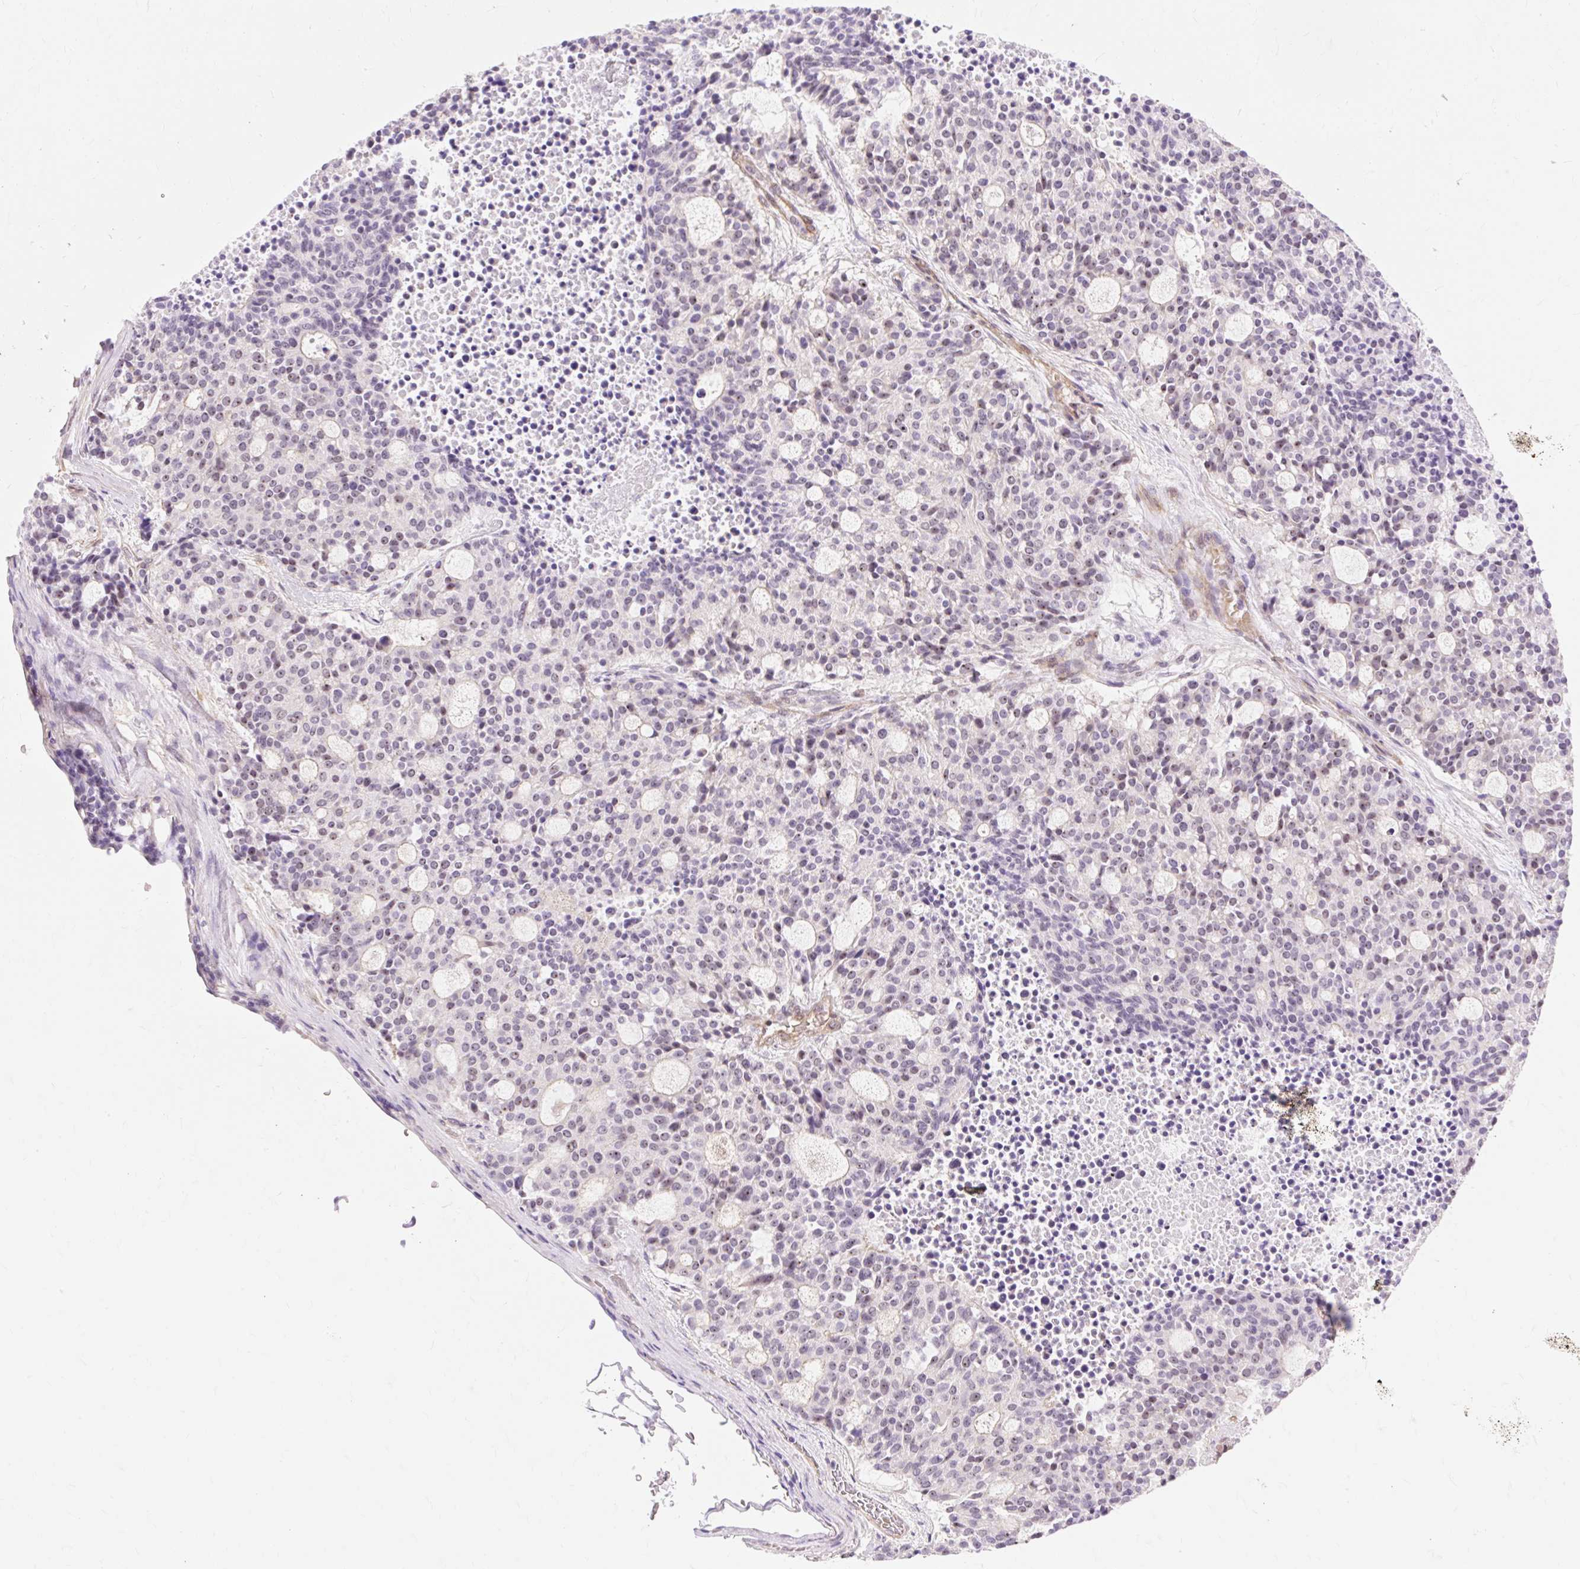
{"staining": {"intensity": "weak", "quantity": "<25%", "location": "nuclear"}, "tissue": "carcinoid", "cell_type": "Tumor cells", "image_type": "cancer", "snomed": [{"axis": "morphology", "description": "Carcinoid, malignant, NOS"}, {"axis": "topography", "description": "Pancreas"}], "caption": "Tumor cells show no significant protein staining in carcinoid. (DAB immunohistochemistry, high magnification).", "gene": "OBP2A", "patient": {"sex": "female", "age": 54}}